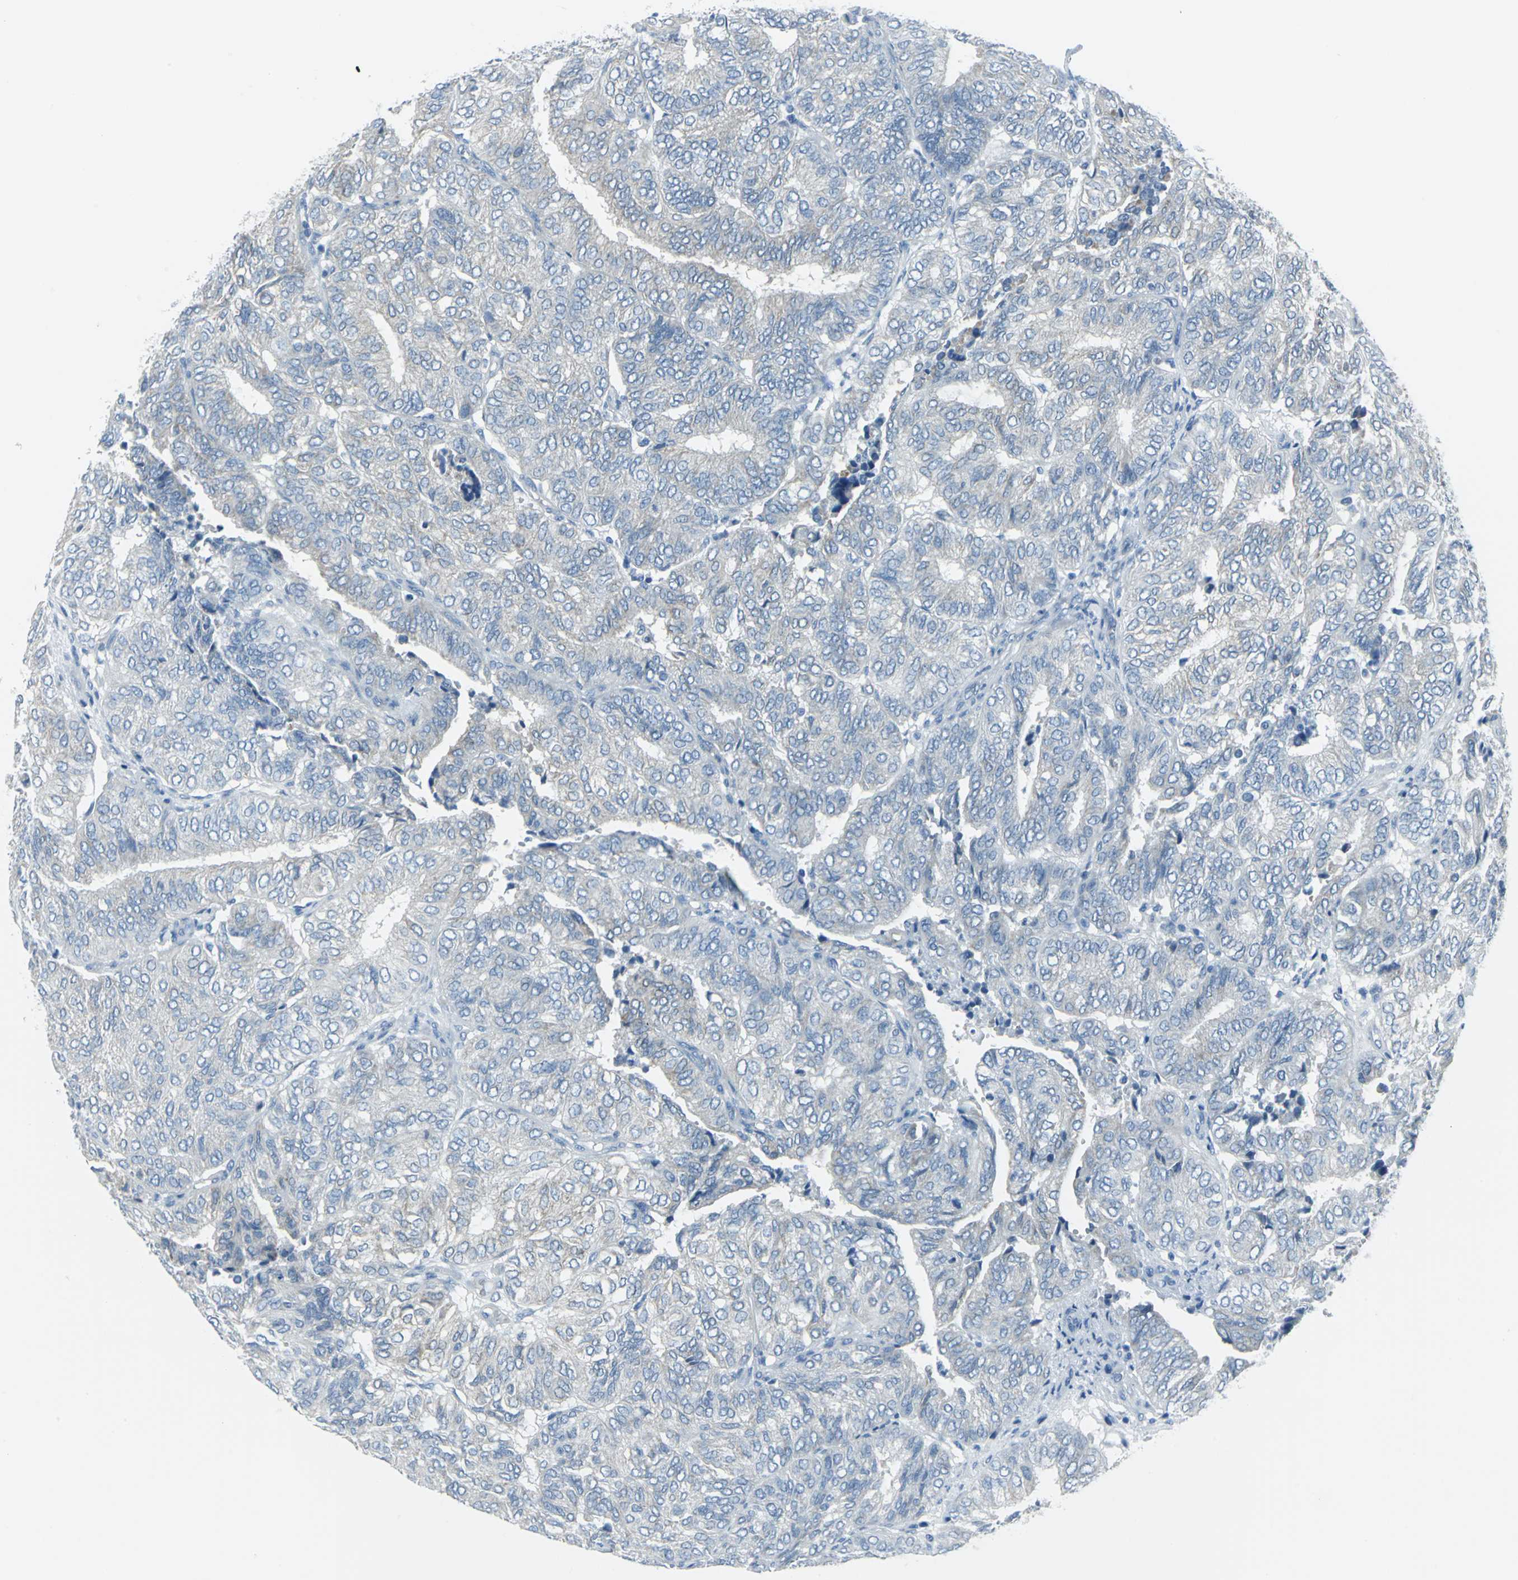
{"staining": {"intensity": "weak", "quantity": "<25%", "location": "cytoplasmic/membranous"}, "tissue": "endometrial cancer", "cell_type": "Tumor cells", "image_type": "cancer", "snomed": [{"axis": "morphology", "description": "Adenocarcinoma, NOS"}, {"axis": "topography", "description": "Uterus"}], "caption": "High power microscopy micrograph of an IHC histopathology image of adenocarcinoma (endometrial), revealing no significant staining in tumor cells. (Brightfield microscopy of DAB IHC at high magnification).", "gene": "CYB5A", "patient": {"sex": "female", "age": 60}}